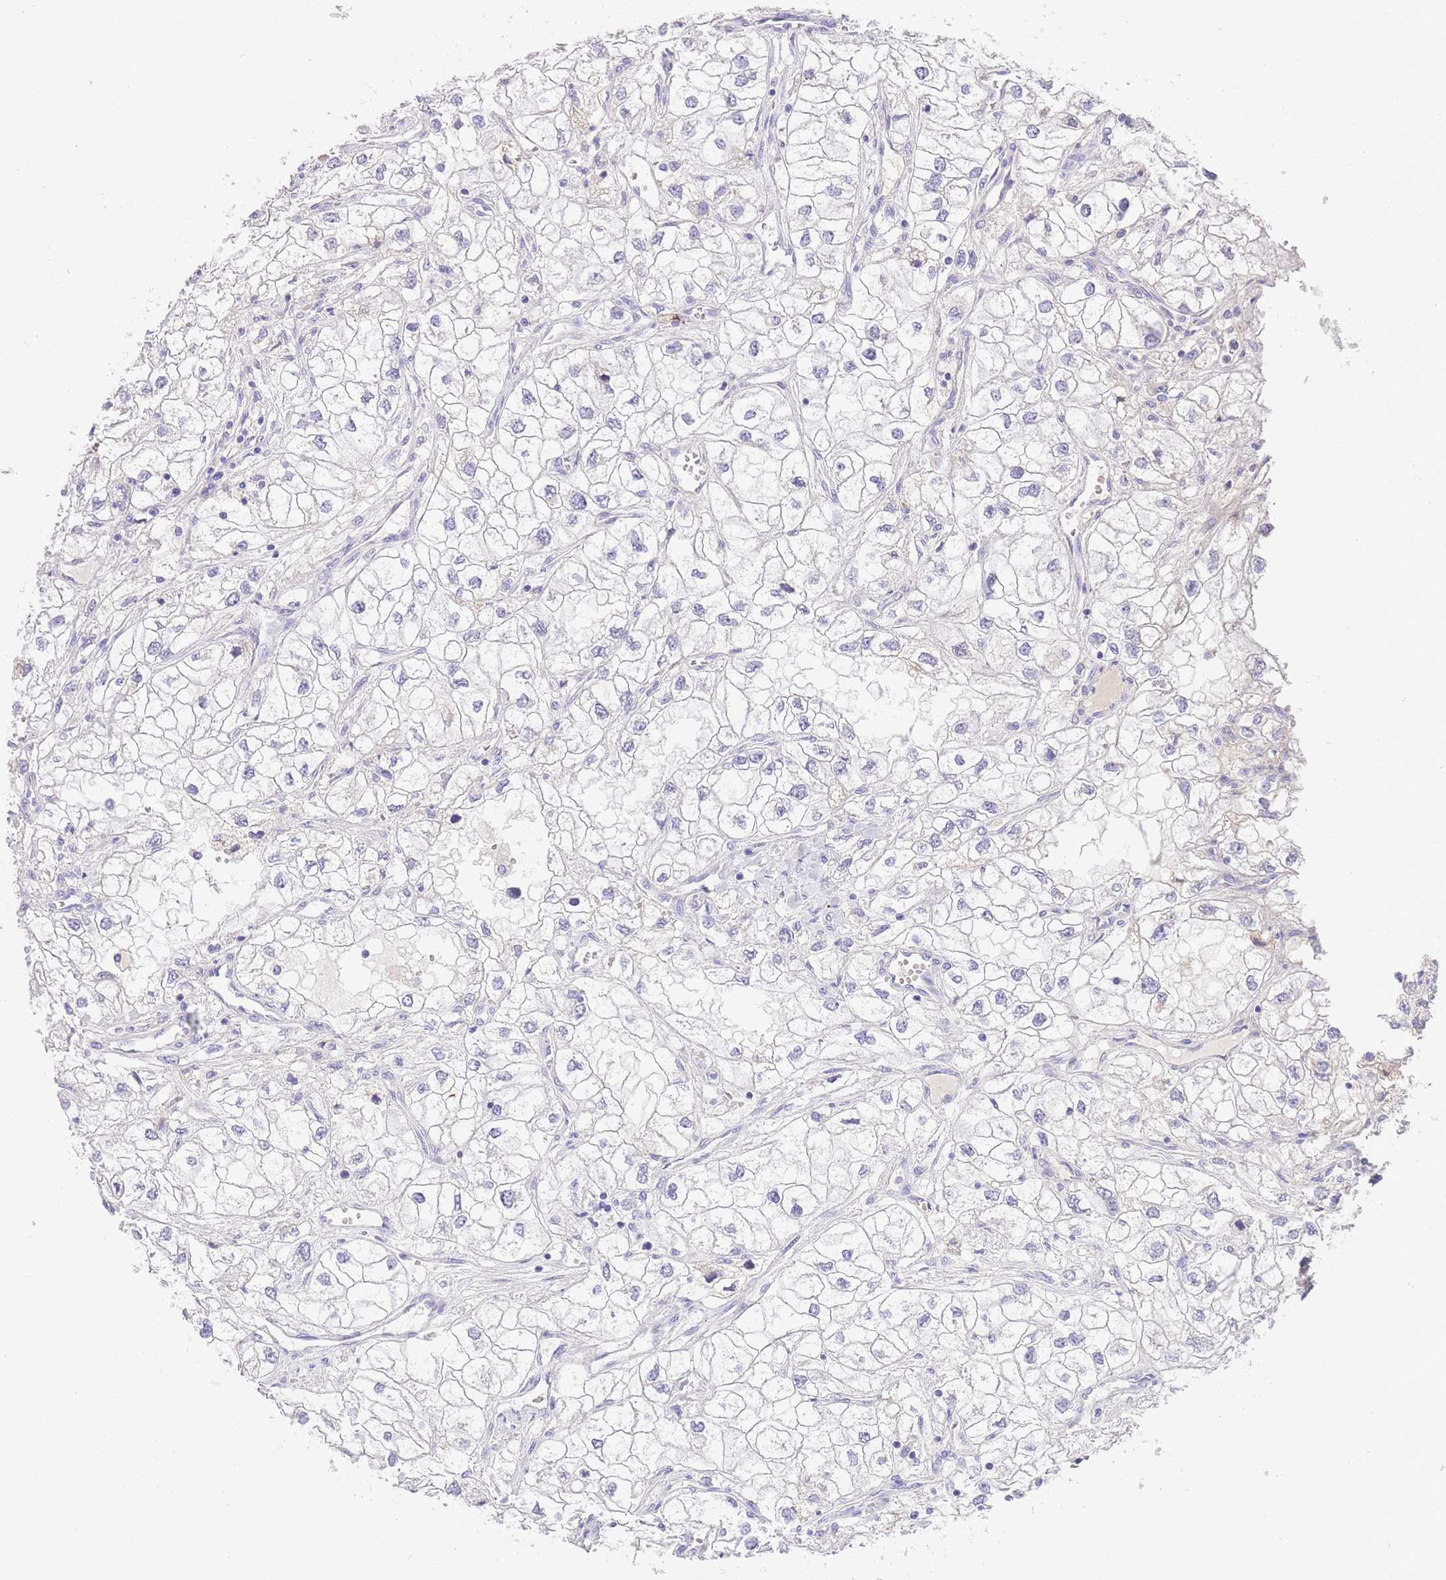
{"staining": {"intensity": "negative", "quantity": "none", "location": "none"}, "tissue": "renal cancer", "cell_type": "Tumor cells", "image_type": "cancer", "snomed": [{"axis": "morphology", "description": "Adenocarcinoma, NOS"}, {"axis": "topography", "description": "Kidney"}], "caption": "High power microscopy photomicrograph of an immunohistochemistry micrograph of renal cancer, revealing no significant positivity in tumor cells.", "gene": "SFTPA1", "patient": {"sex": "male", "age": 59}}